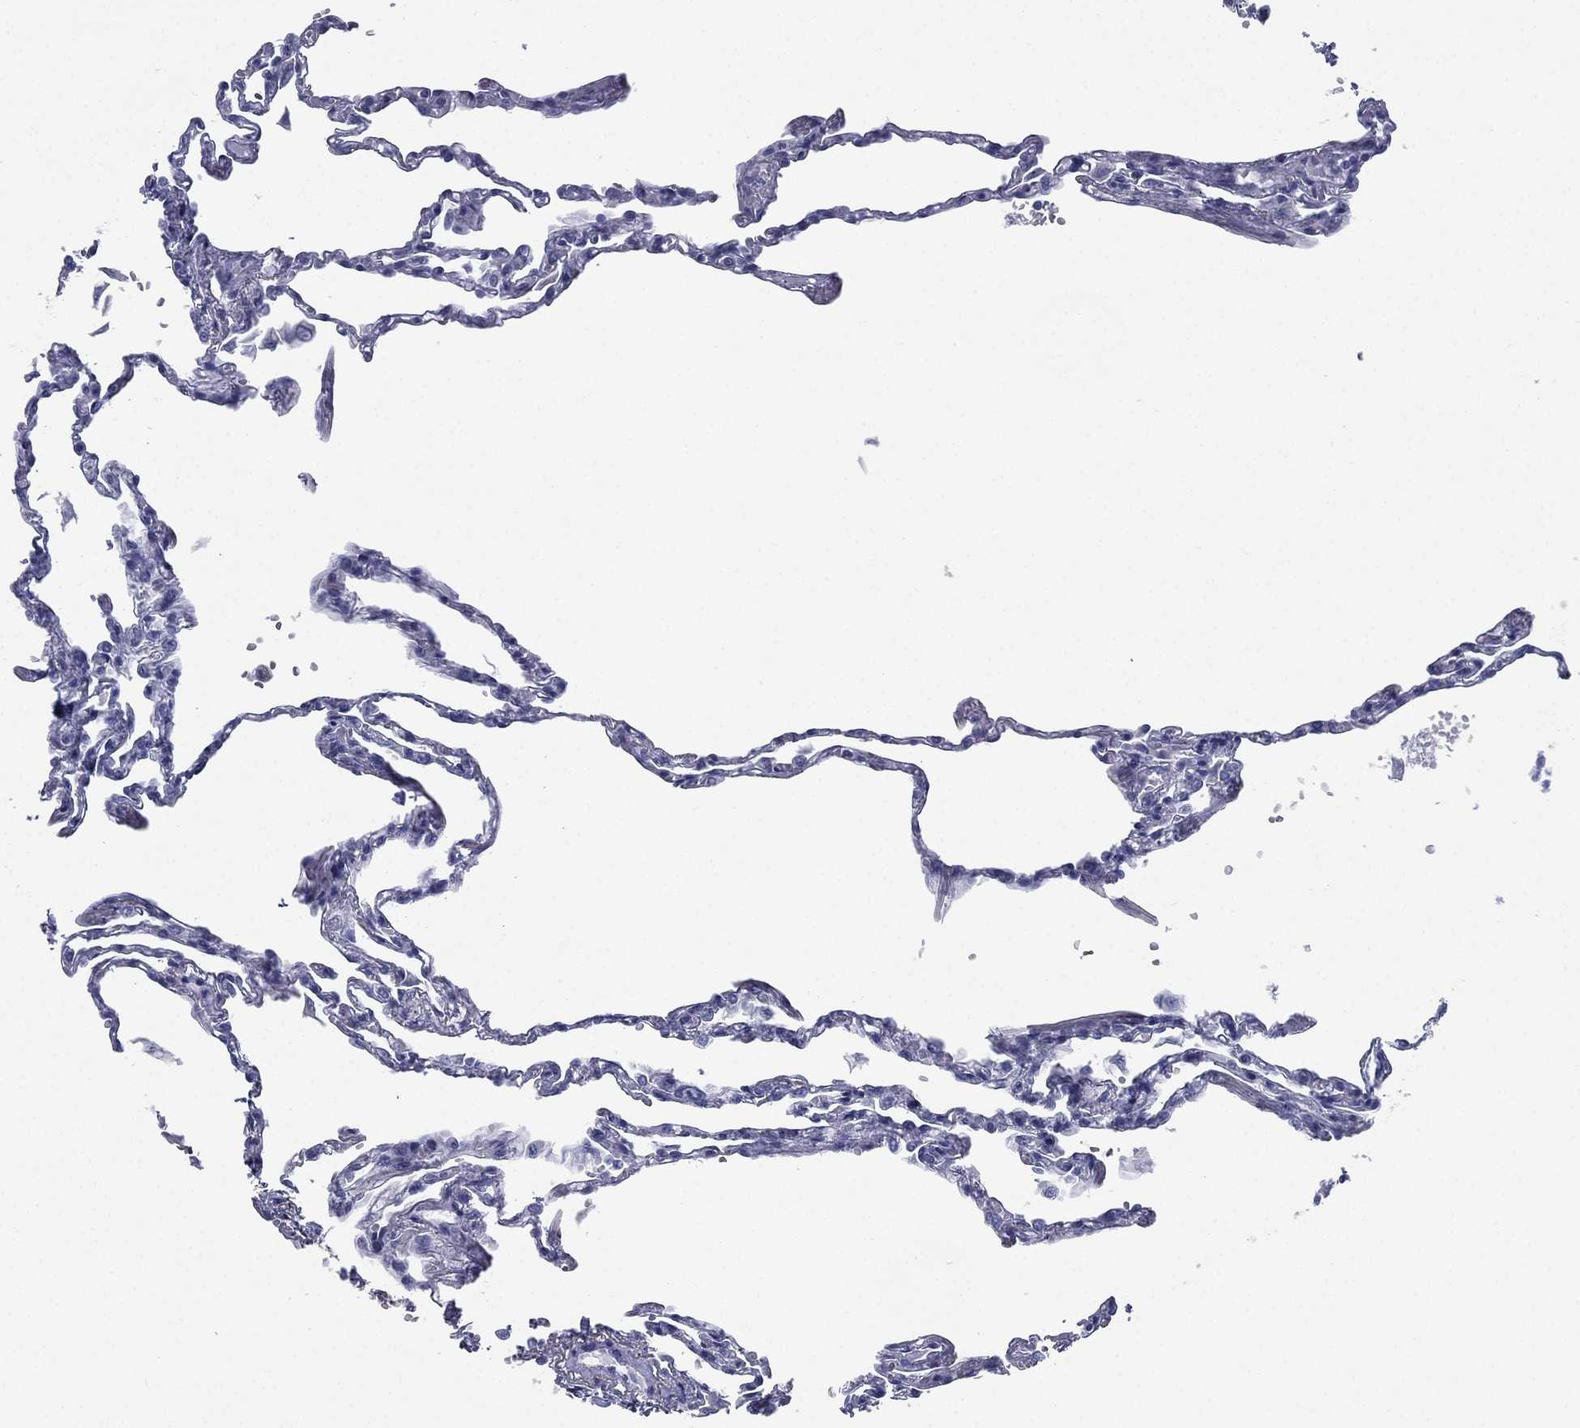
{"staining": {"intensity": "negative", "quantity": "none", "location": "none"}, "tissue": "lung", "cell_type": "Alveolar cells", "image_type": "normal", "snomed": [{"axis": "morphology", "description": "Normal tissue, NOS"}, {"axis": "topography", "description": "Lung"}], "caption": "High power microscopy histopathology image of an immunohistochemistry micrograph of benign lung, revealing no significant staining in alveolar cells.", "gene": "FCER2", "patient": {"sex": "male", "age": 78}}